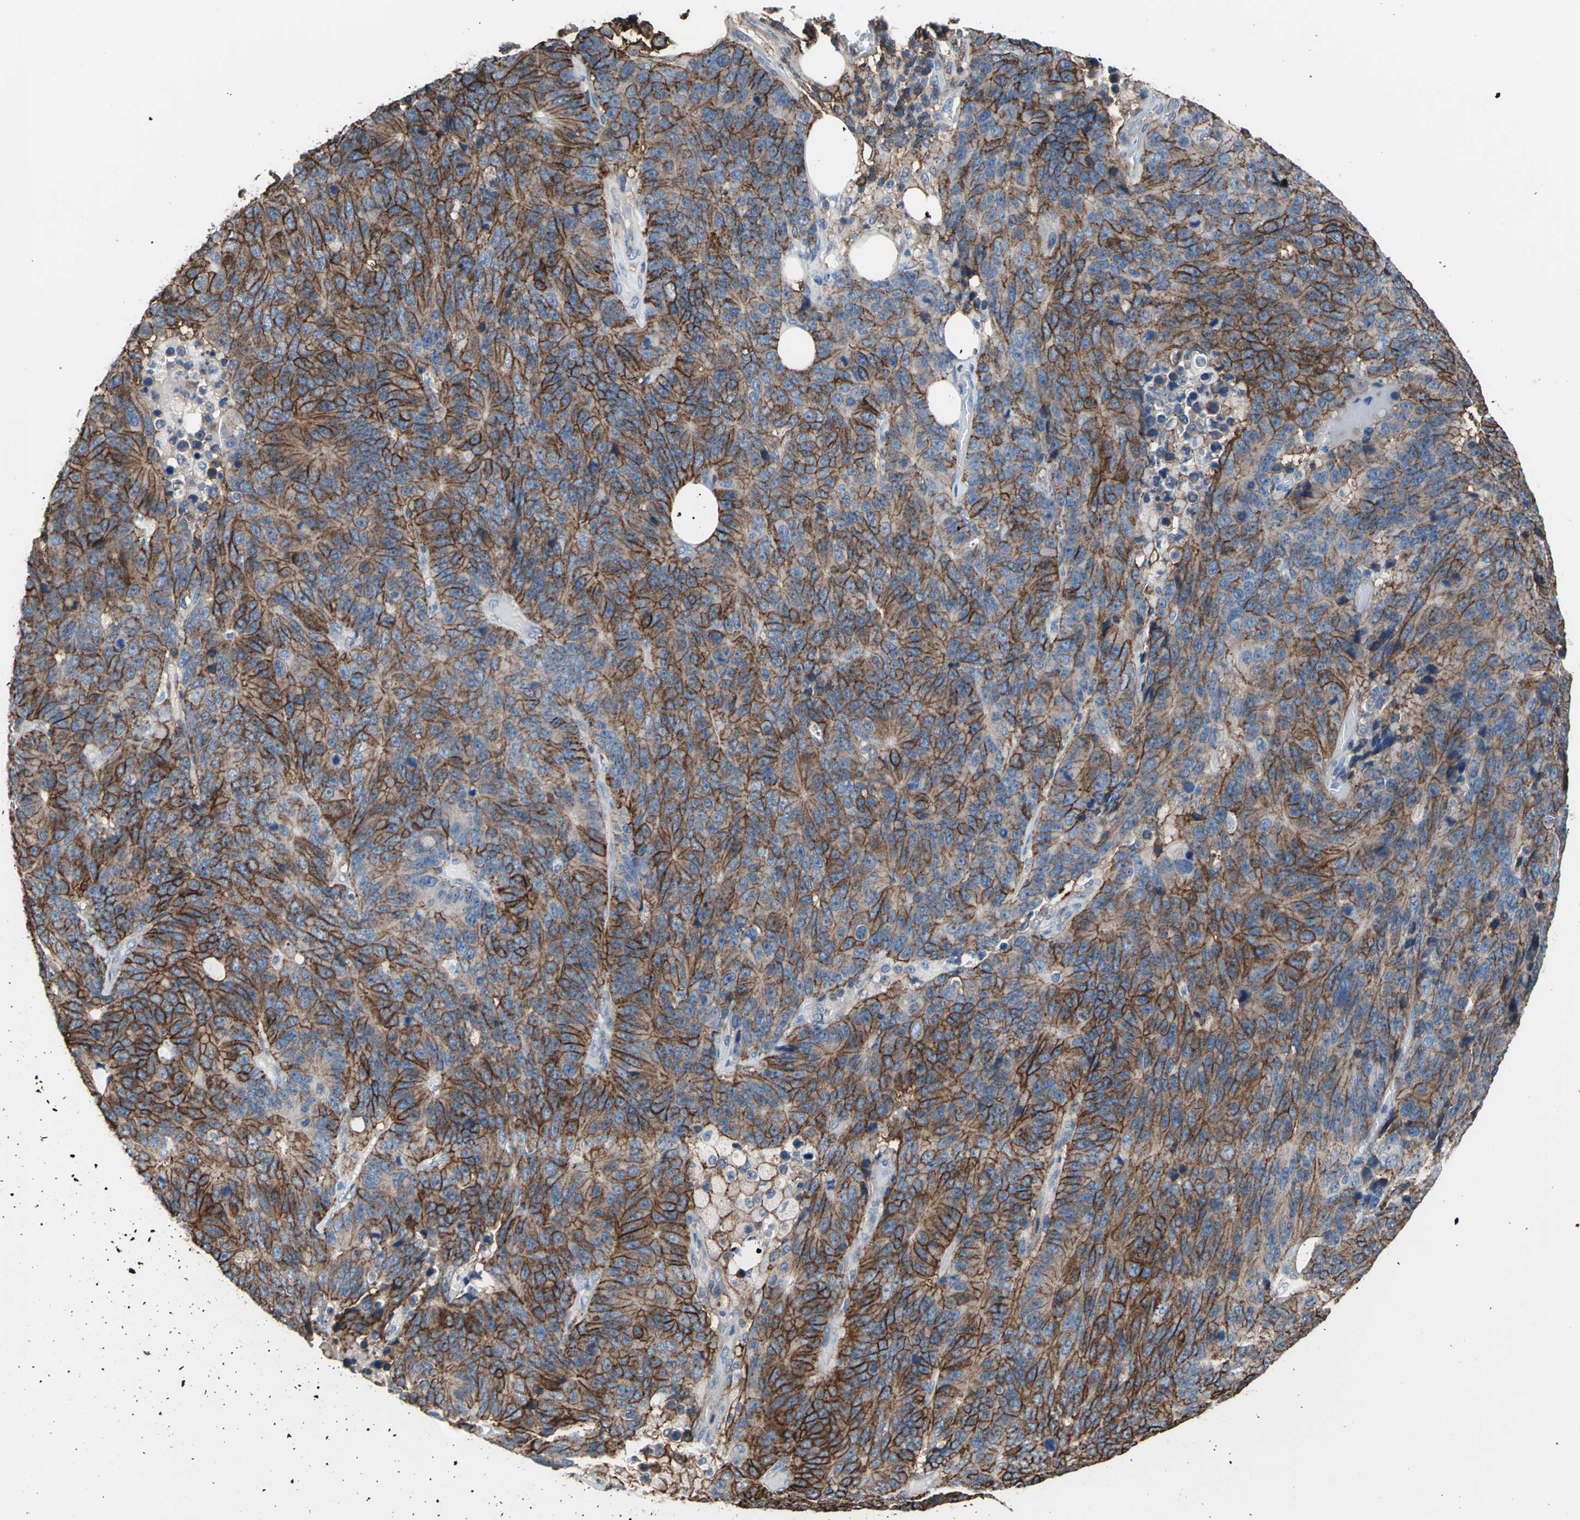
{"staining": {"intensity": "strong", "quantity": ">75%", "location": "cytoplasmic/membranous"}, "tissue": "colorectal cancer", "cell_type": "Tumor cells", "image_type": "cancer", "snomed": [{"axis": "morphology", "description": "Adenocarcinoma, NOS"}, {"axis": "topography", "description": "Colon"}], "caption": "High-magnification brightfield microscopy of adenocarcinoma (colorectal) stained with DAB (3,3'-diaminobenzidine) (brown) and counterstained with hematoxylin (blue). tumor cells exhibit strong cytoplasmic/membranous expression is appreciated in approximately>75% of cells. The protein of interest is stained brown, and the nuclei are stained in blue (DAB (3,3'-diaminobenzidine) IHC with brightfield microscopy, high magnification).", "gene": "CD44", "patient": {"sex": "female", "age": 86}}